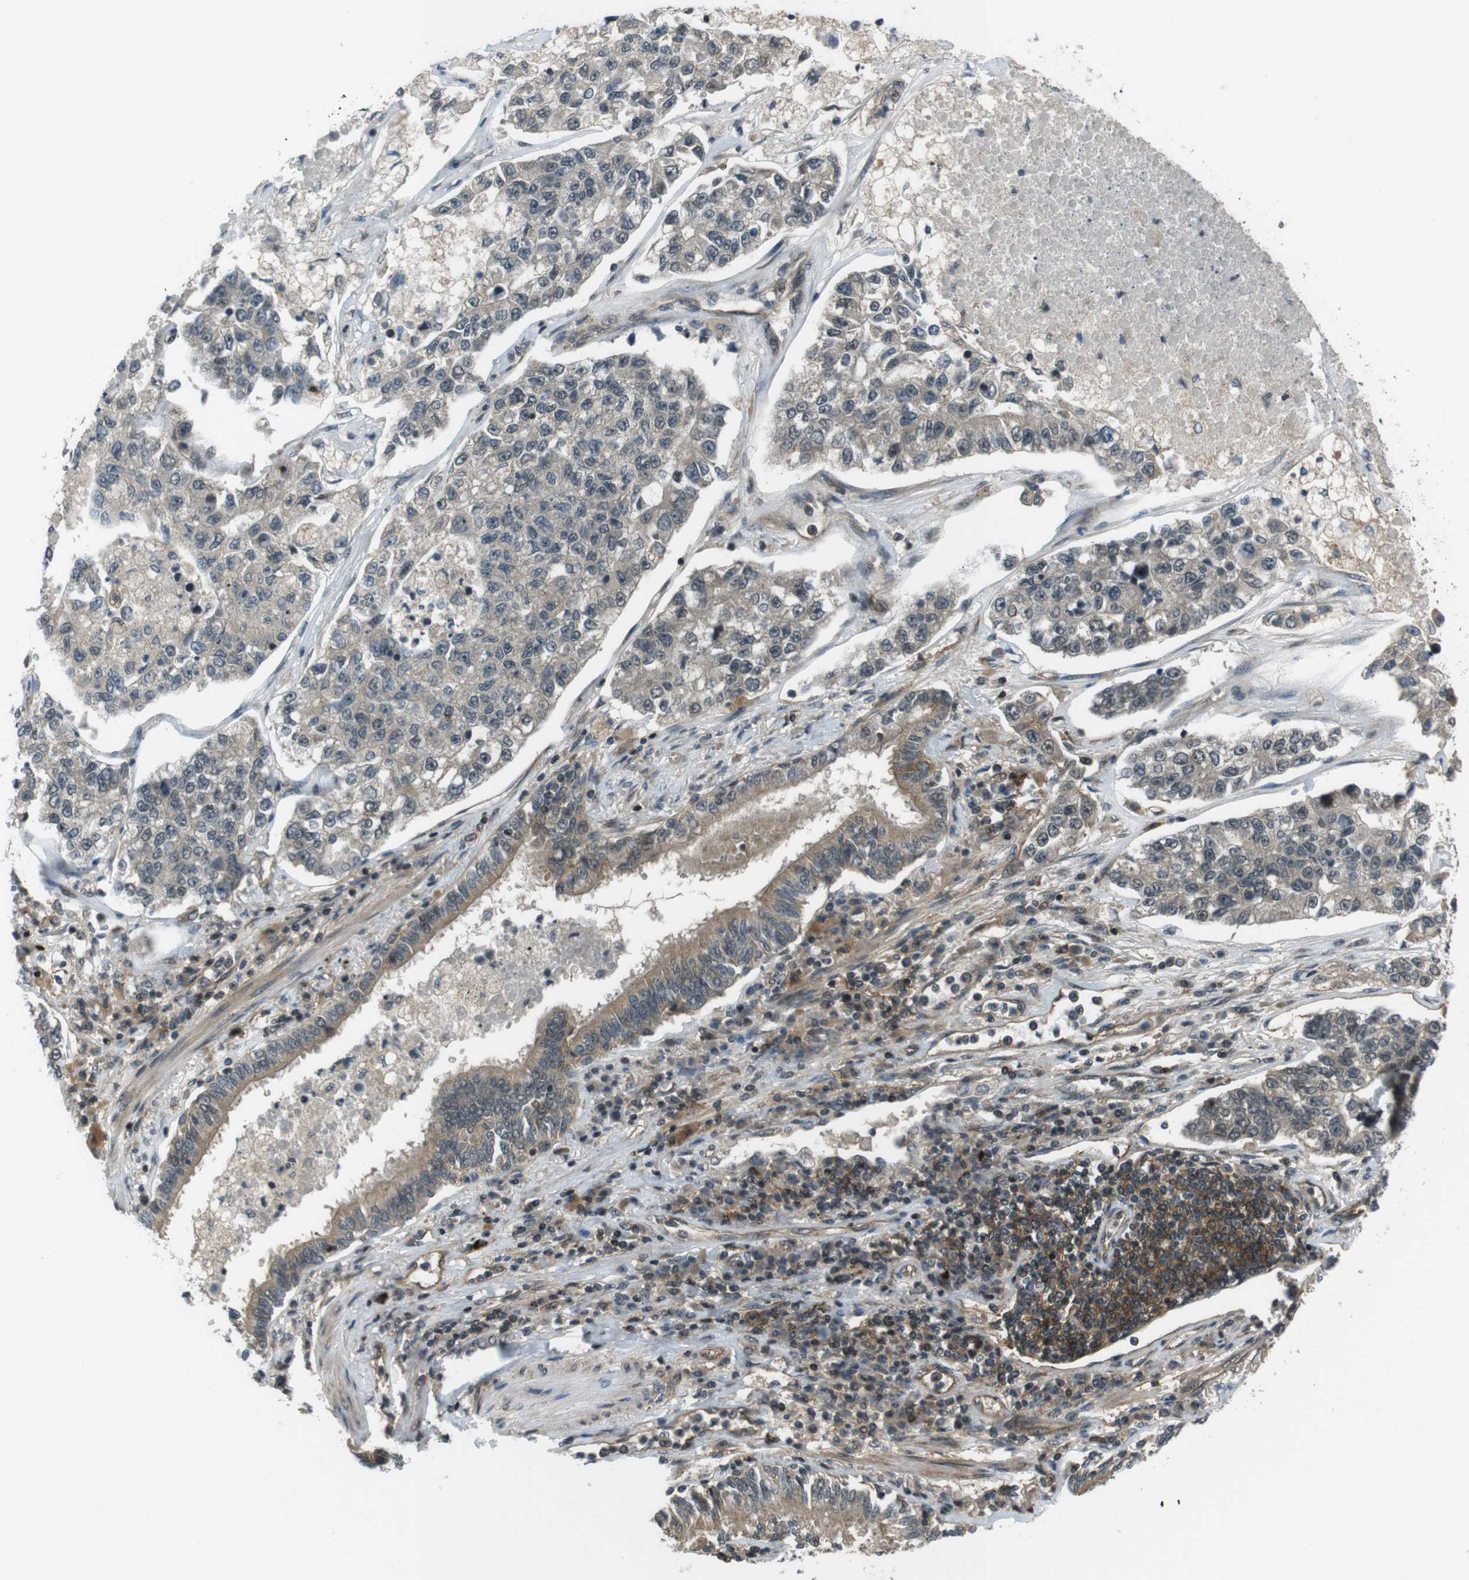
{"staining": {"intensity": "weak", "quantity": "25%-75%", "location": "cytoplasmic/membranous"}, "tissue": "lung cancer", "cell_type": "Tumor cells", "image_type": "cancer", "snomed": [{"axis": "morphology", "description": "Adenocarcinoma, NOS"}, {"axis": "topography", "description": "Lung"}], "caption": "Immunohistochemical staining of human lung cancer (adenocarcinoma) demonstrates low levels of weak cytoplasmic/membranous positivity in about 25%-75% of tumor cells.", "gene": "TIAM2", "patient": {"sex": "male", "age": 49}}